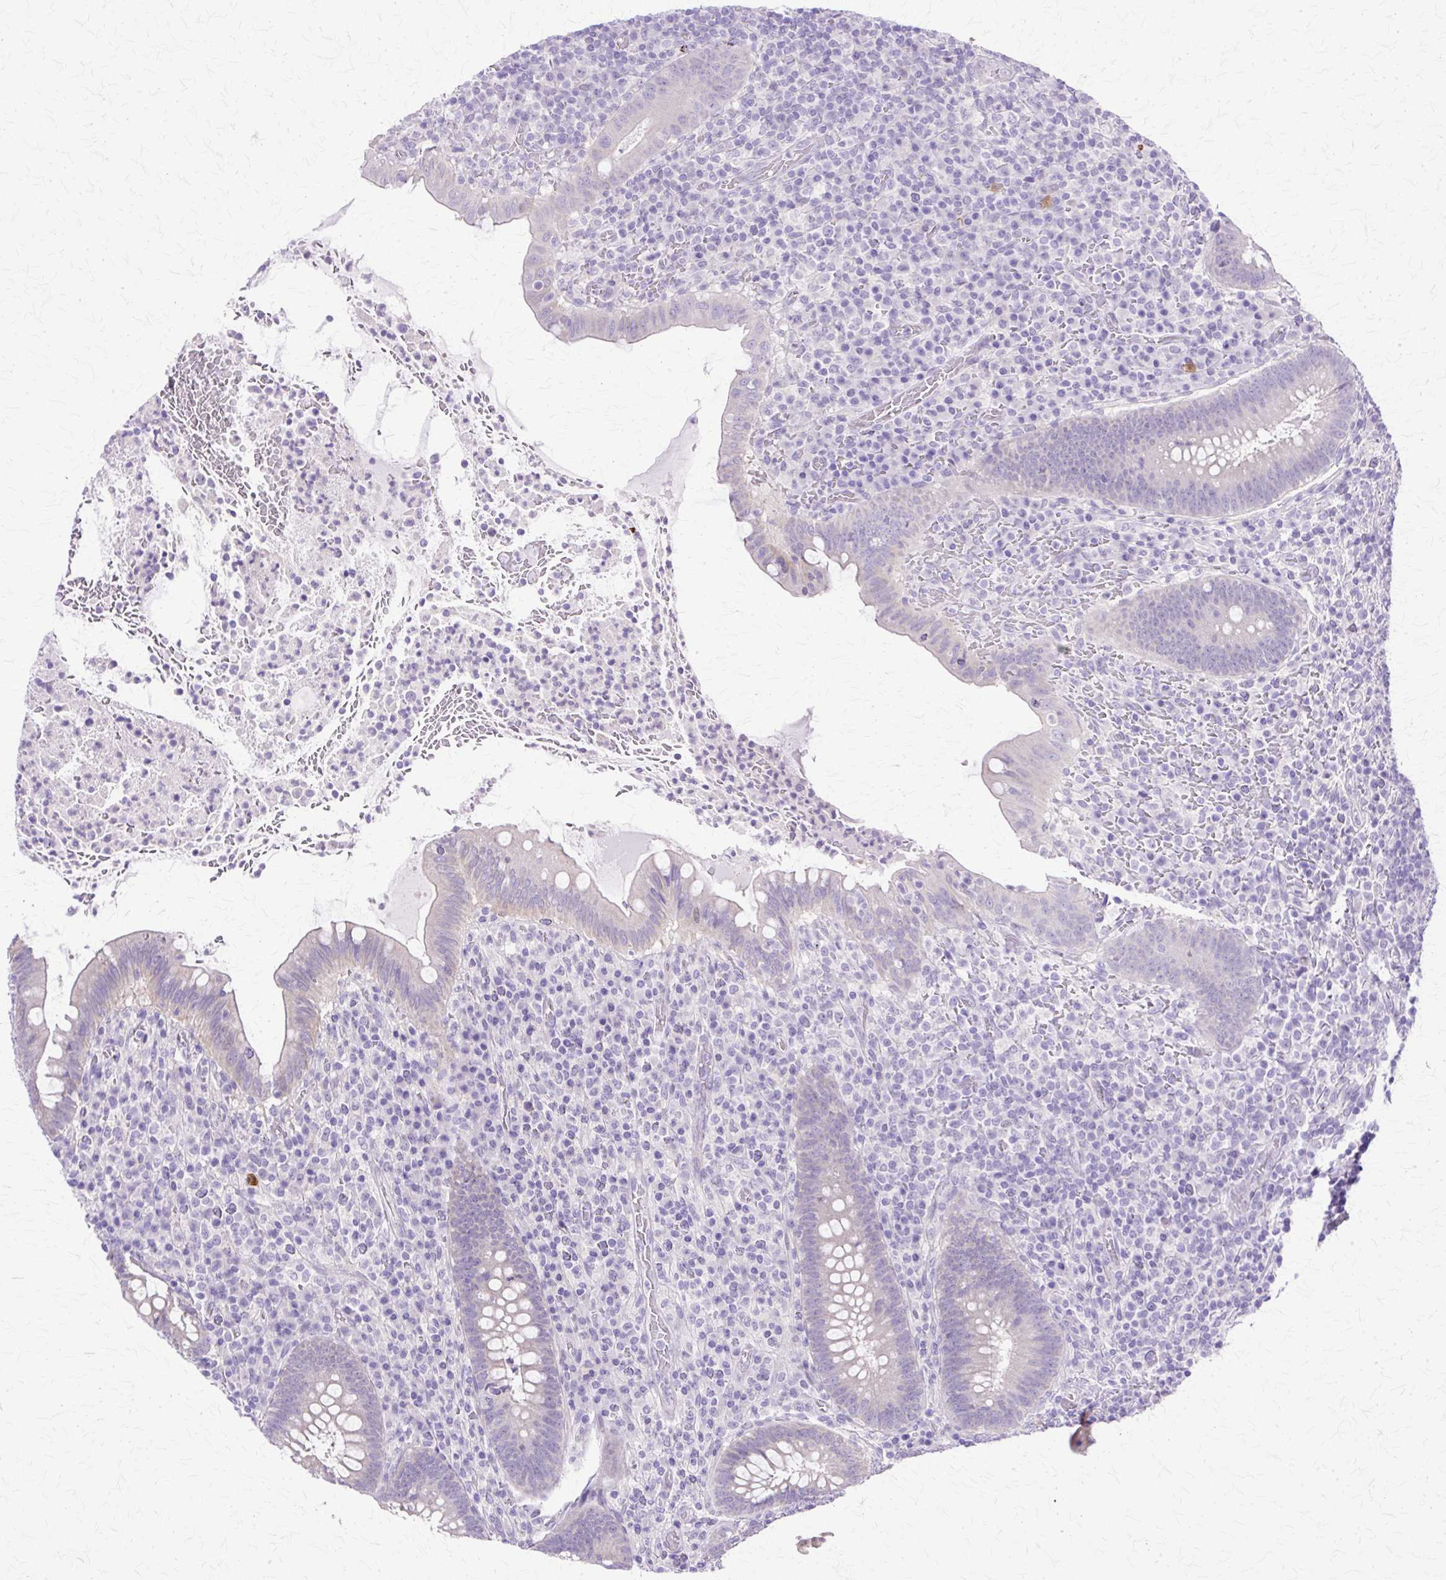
{"staining": {"intensity": "weak", "quantity": "25%-75%", "location": "cytoplasmic/membranous"}, "tissue": "appendix", "cell_type": "Glandular cells", "image_type": "normal", "snomed": [{"axis": "morphology", "description": "Normal tissue, NOS"}, {"axis": "topography", "description": "Appendix"}], "caption": "Immunohistochemical staining of normal appendix reveals 25%-75% levels of weak cytoplasmic/membranous protein positivity in approximately 25%-75% of glandular cells.", "gene": "HSPA1A", "patient": {"sex": "female", "age": 43}}